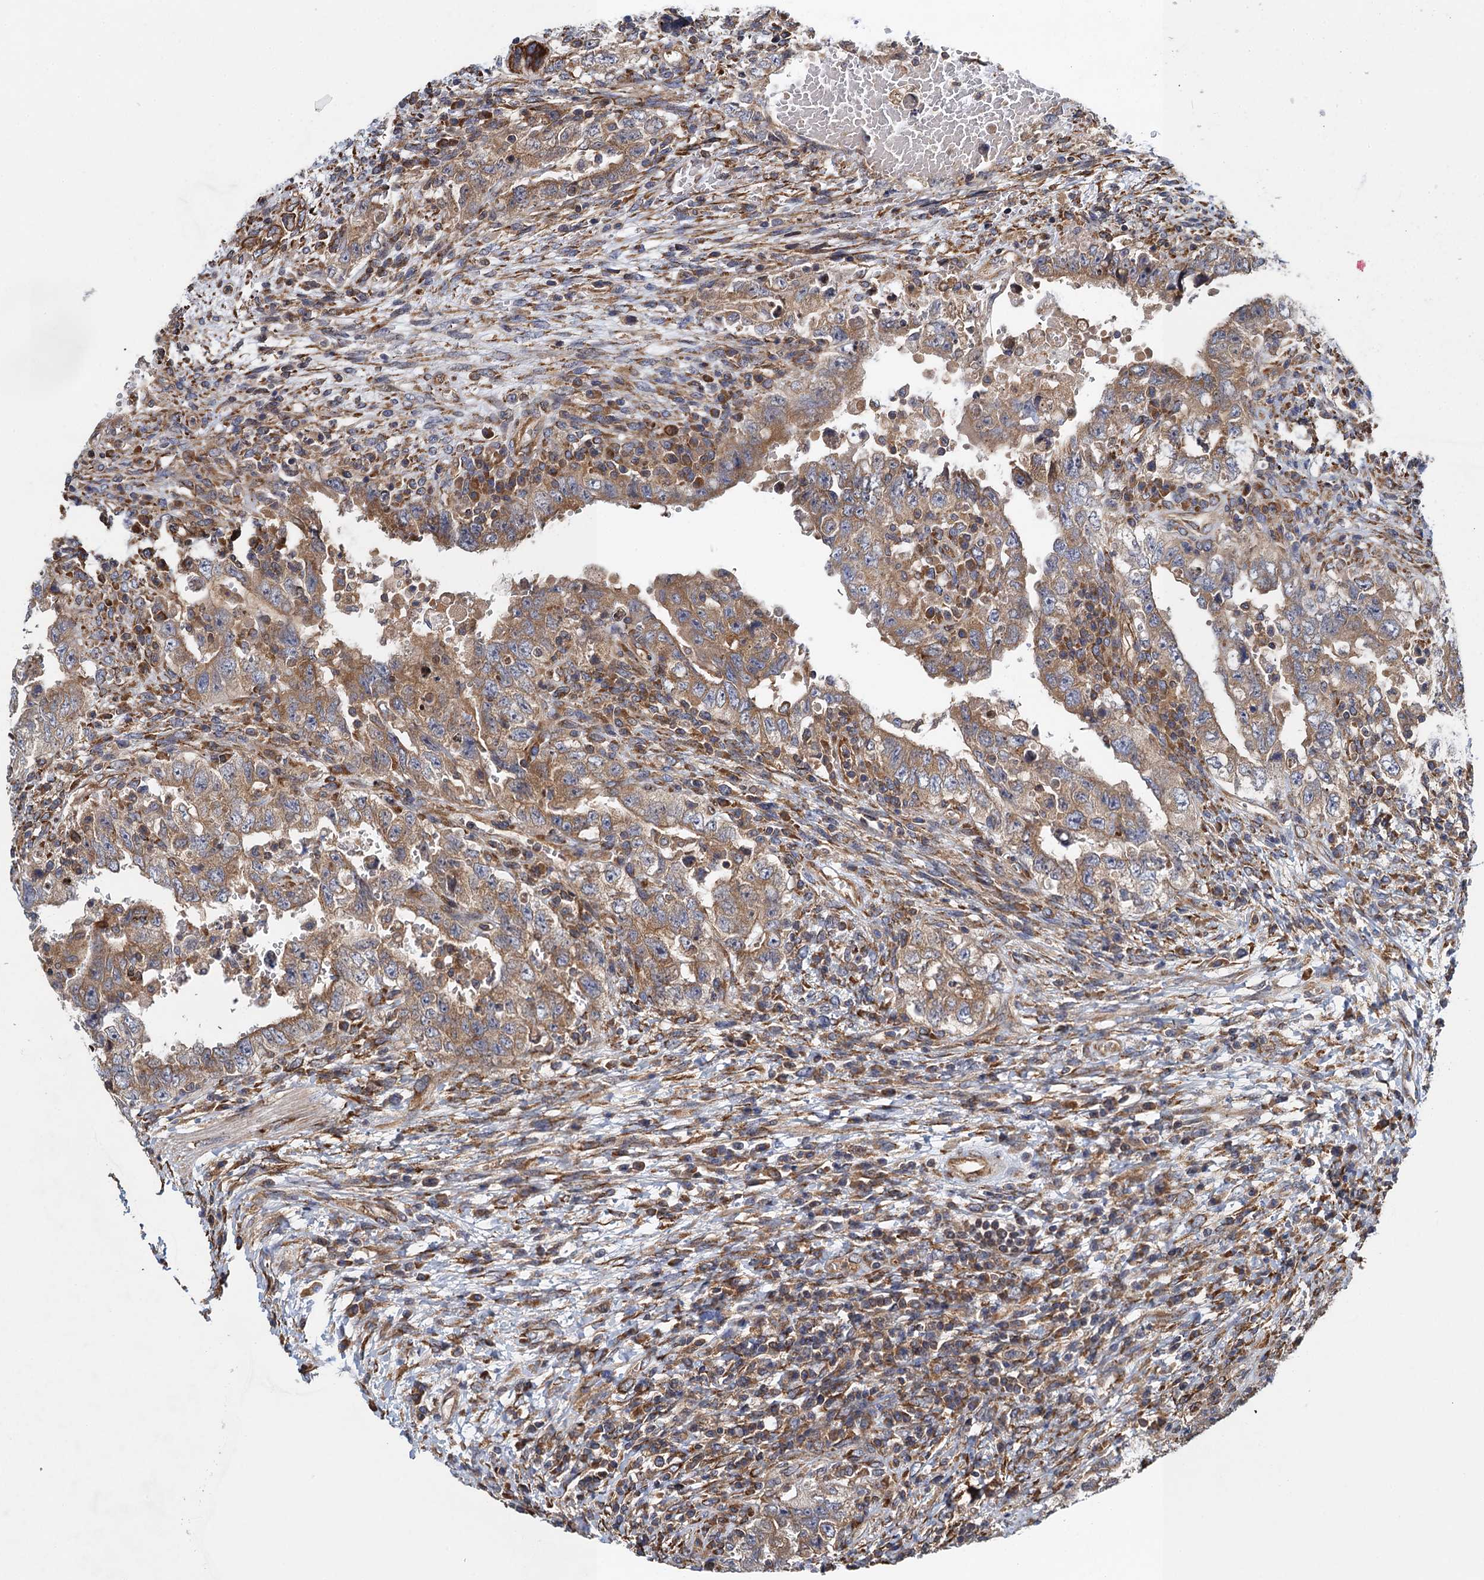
{"staining": {"intensity": "moderate", "quantity": ">75%", "location": "cytoplasmic/membranous"}, "tissue": "testis cancer", "cell_type": "Tumor cells", "image_type": "cancer", "snomed": [{"axis": "morphology", "description": "Carcinoma, Embryonal, NOS"}, {"axis": "topography", "description": "Testis"}], "caption": "DAB immunohistochemical staining of testis cancer (embryonal carcinoma) exhibits moderate cytoplasmic/membranous protein staining in approximately >75% of tumor cells. (Brightfield microscopy of DAB IHC at high magnification).", "gene": "MDM1", "patient": {"sex": "male", "age": 26}}